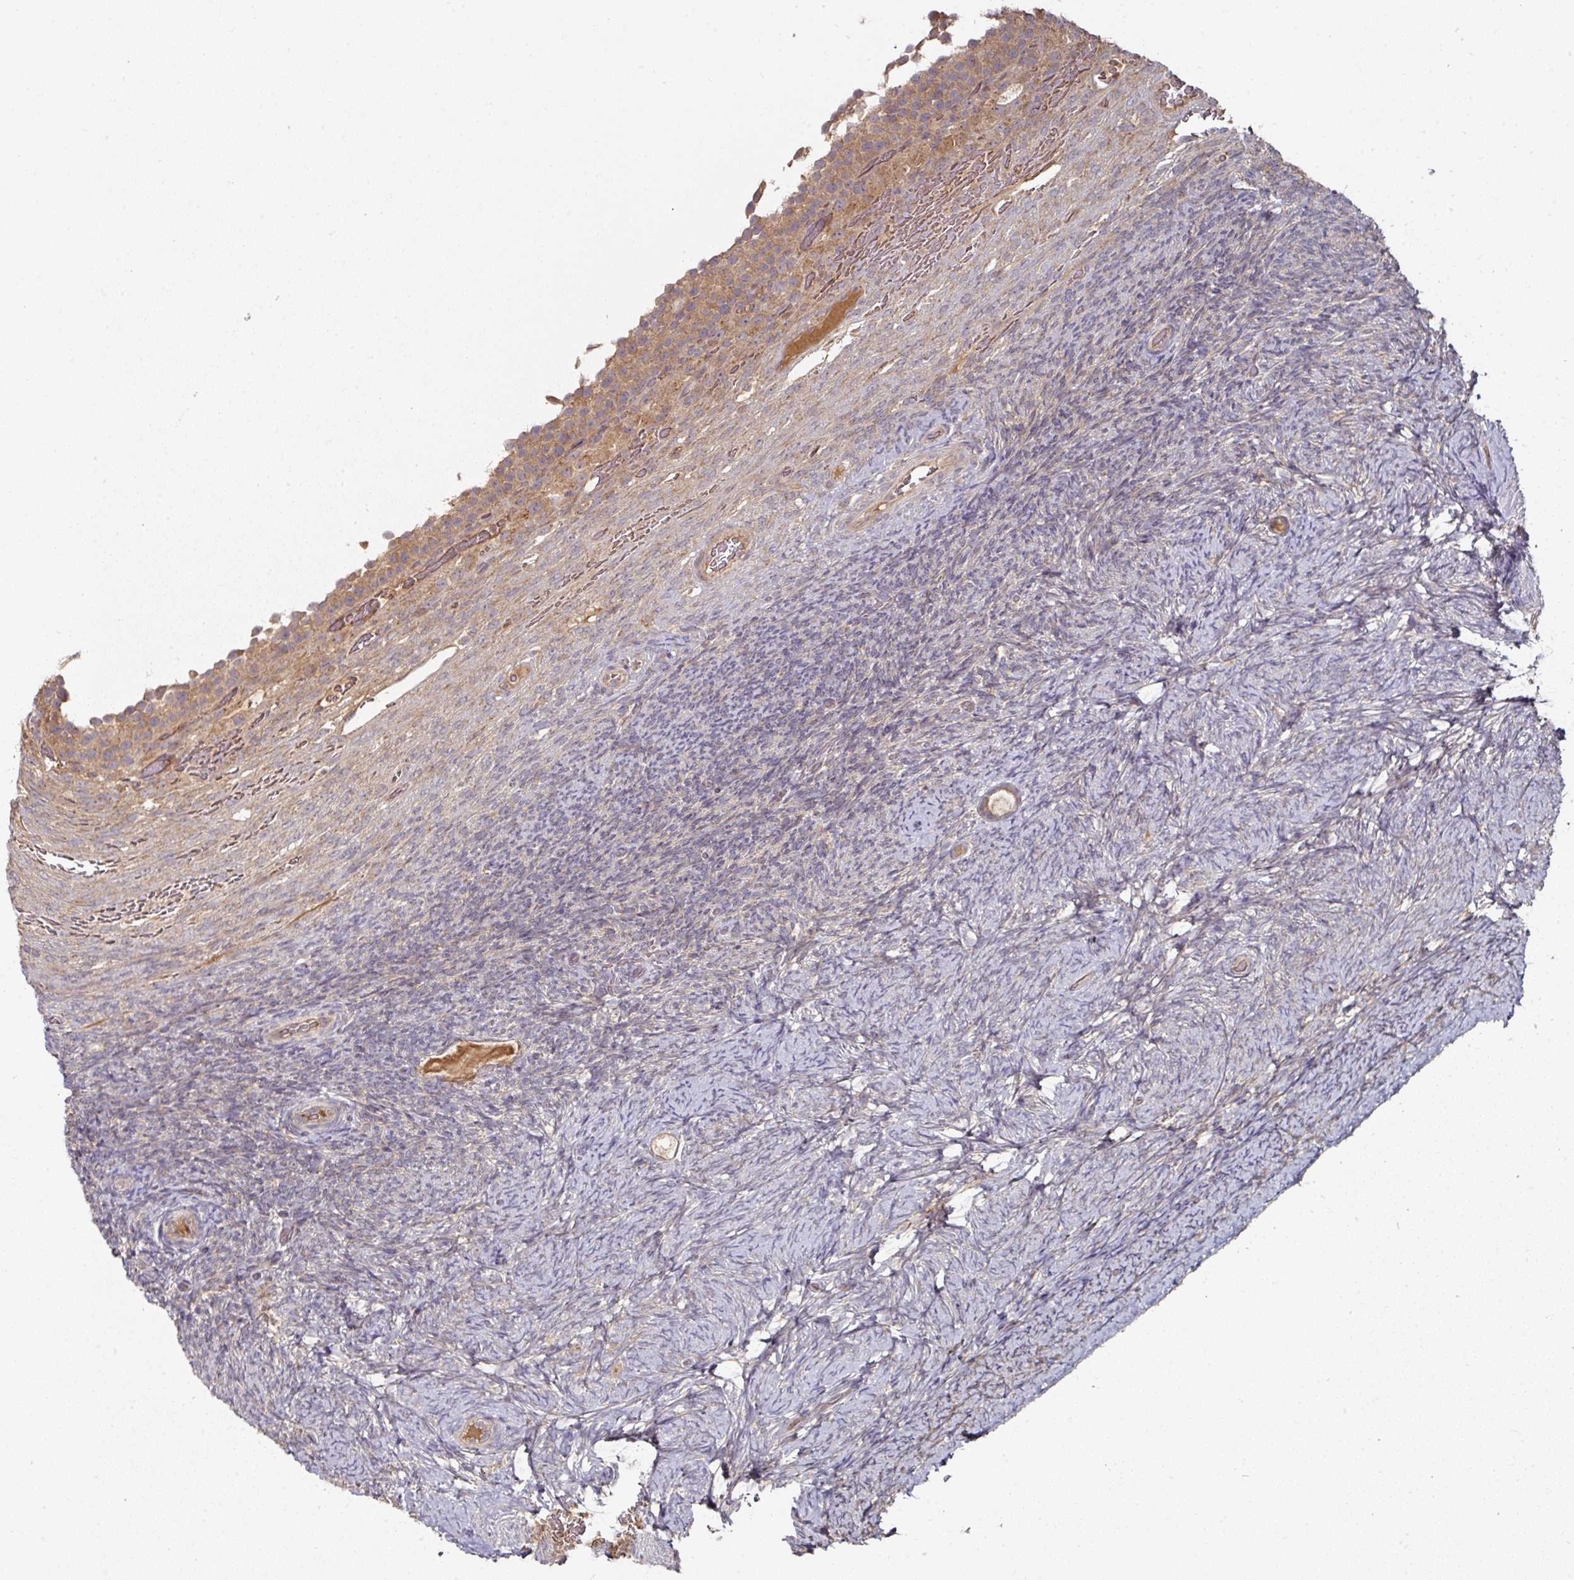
{"staining": {"intensity": "weak", "quantity": ">75%", "location": "cytoplasmic/membranous"}, "tissue": "ovary", "cell_type": "Follicle cells", "image_type": "normal", "snomed": [{"axis": "morphology", "description": "Normal tissue, NOS"}, {"axis": "topography", "description": "Ovary"}], "caption": "Protein expression analysis of unremarkable human ovary reveals weak cytoplasmic/membranous positivity in approximately >75% of follicle cells.", "gene": "DNAJC7", "patient": {"sex": "female", "age": 34}}